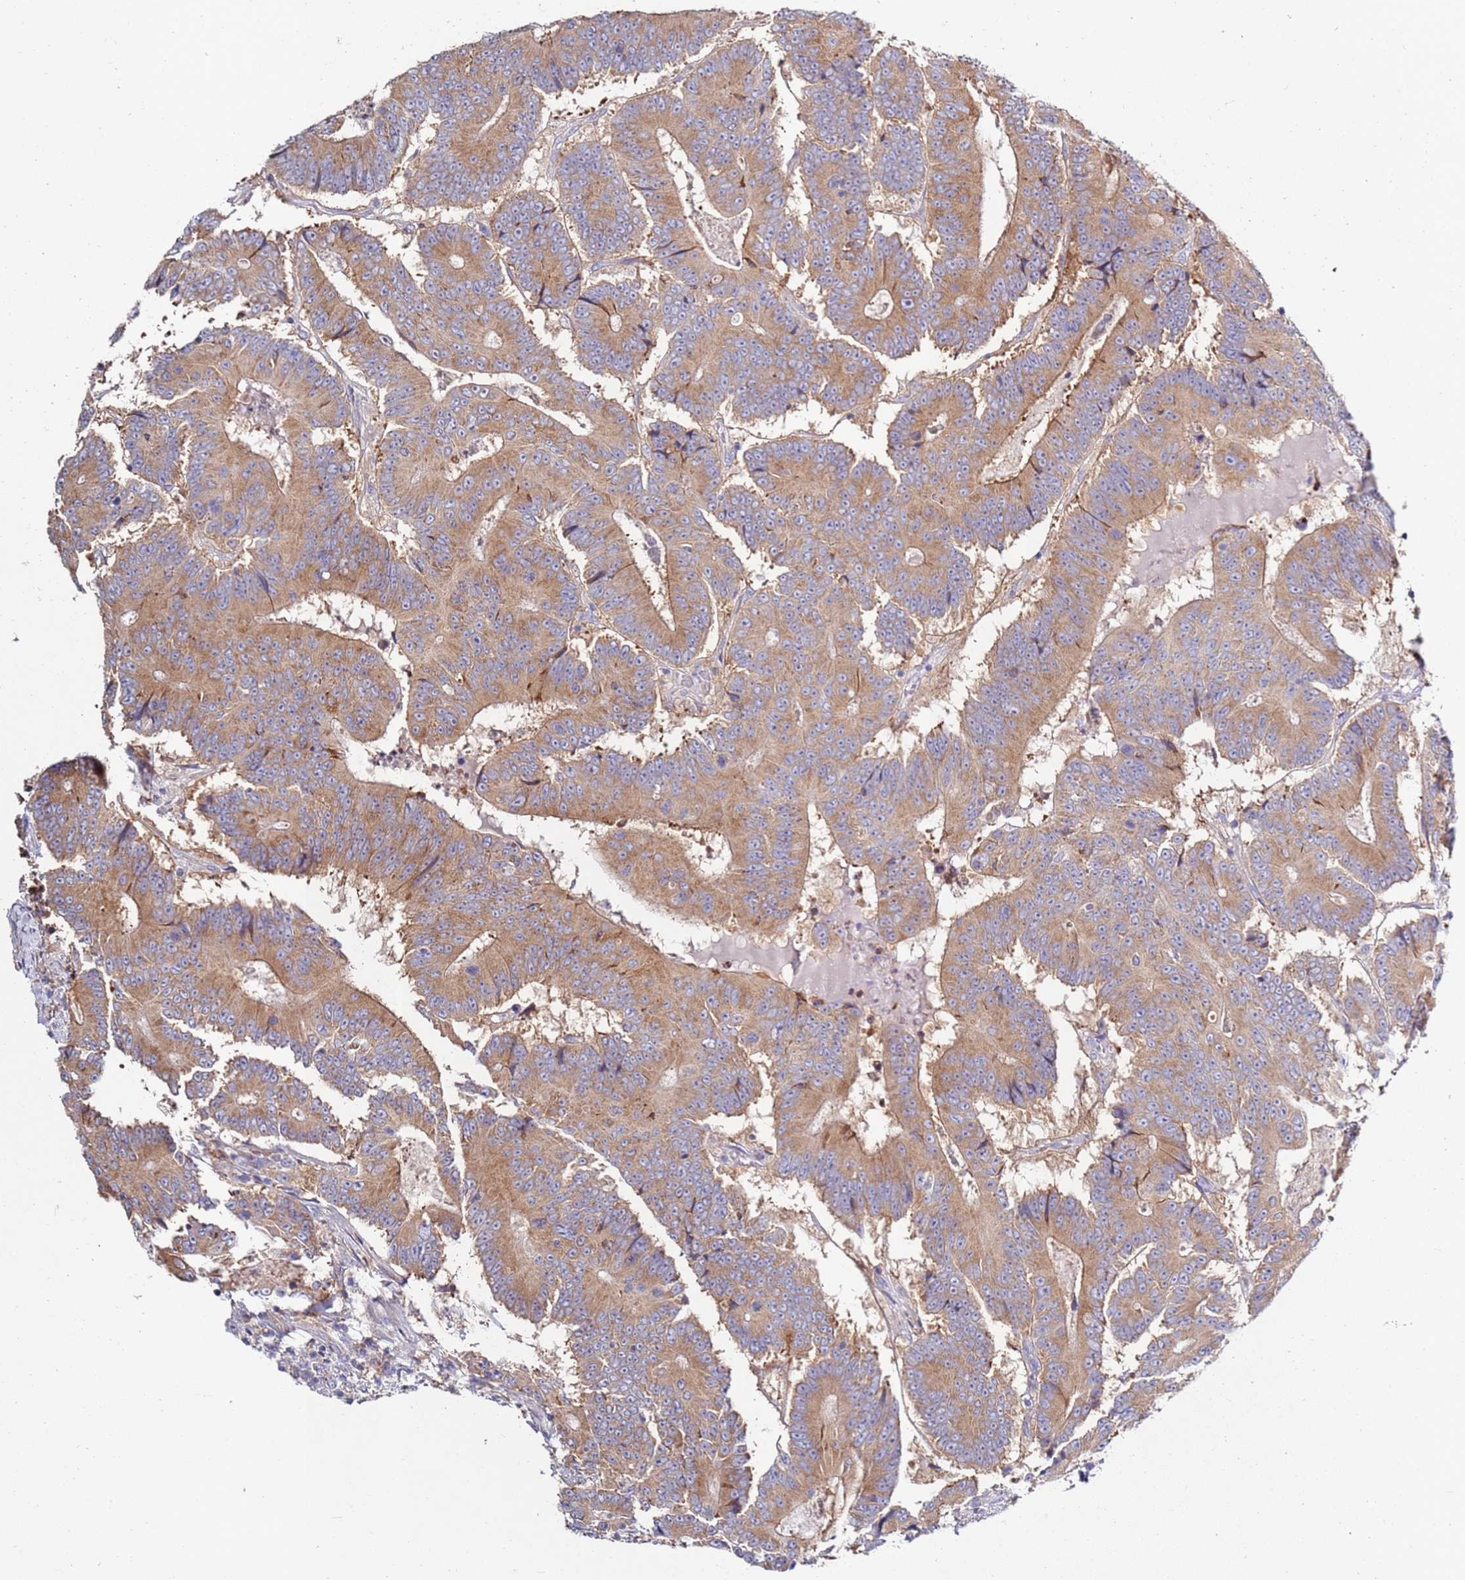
{"staining": {"intensity": "moderate", "quantity": ">75%", "location": "cytoplasmic/membranous"}, "tissue": "colorectal cancer", "cell_type": "Tumor cells", "image_type": "cancer", "snomed": [{"axis": "morphology", "description": "Adenocarcinoma, NOS"}, {"axis": "topography", "description": "Colon"}], "caption": "Immunohistochemical staining of colorectal cancer reveals medium levels of moderate cytoplasmic/membranous positivity in about >75% of tumor cells.", "gene": "CNOT9", "patient": {"sex": "male", "age": 83}}